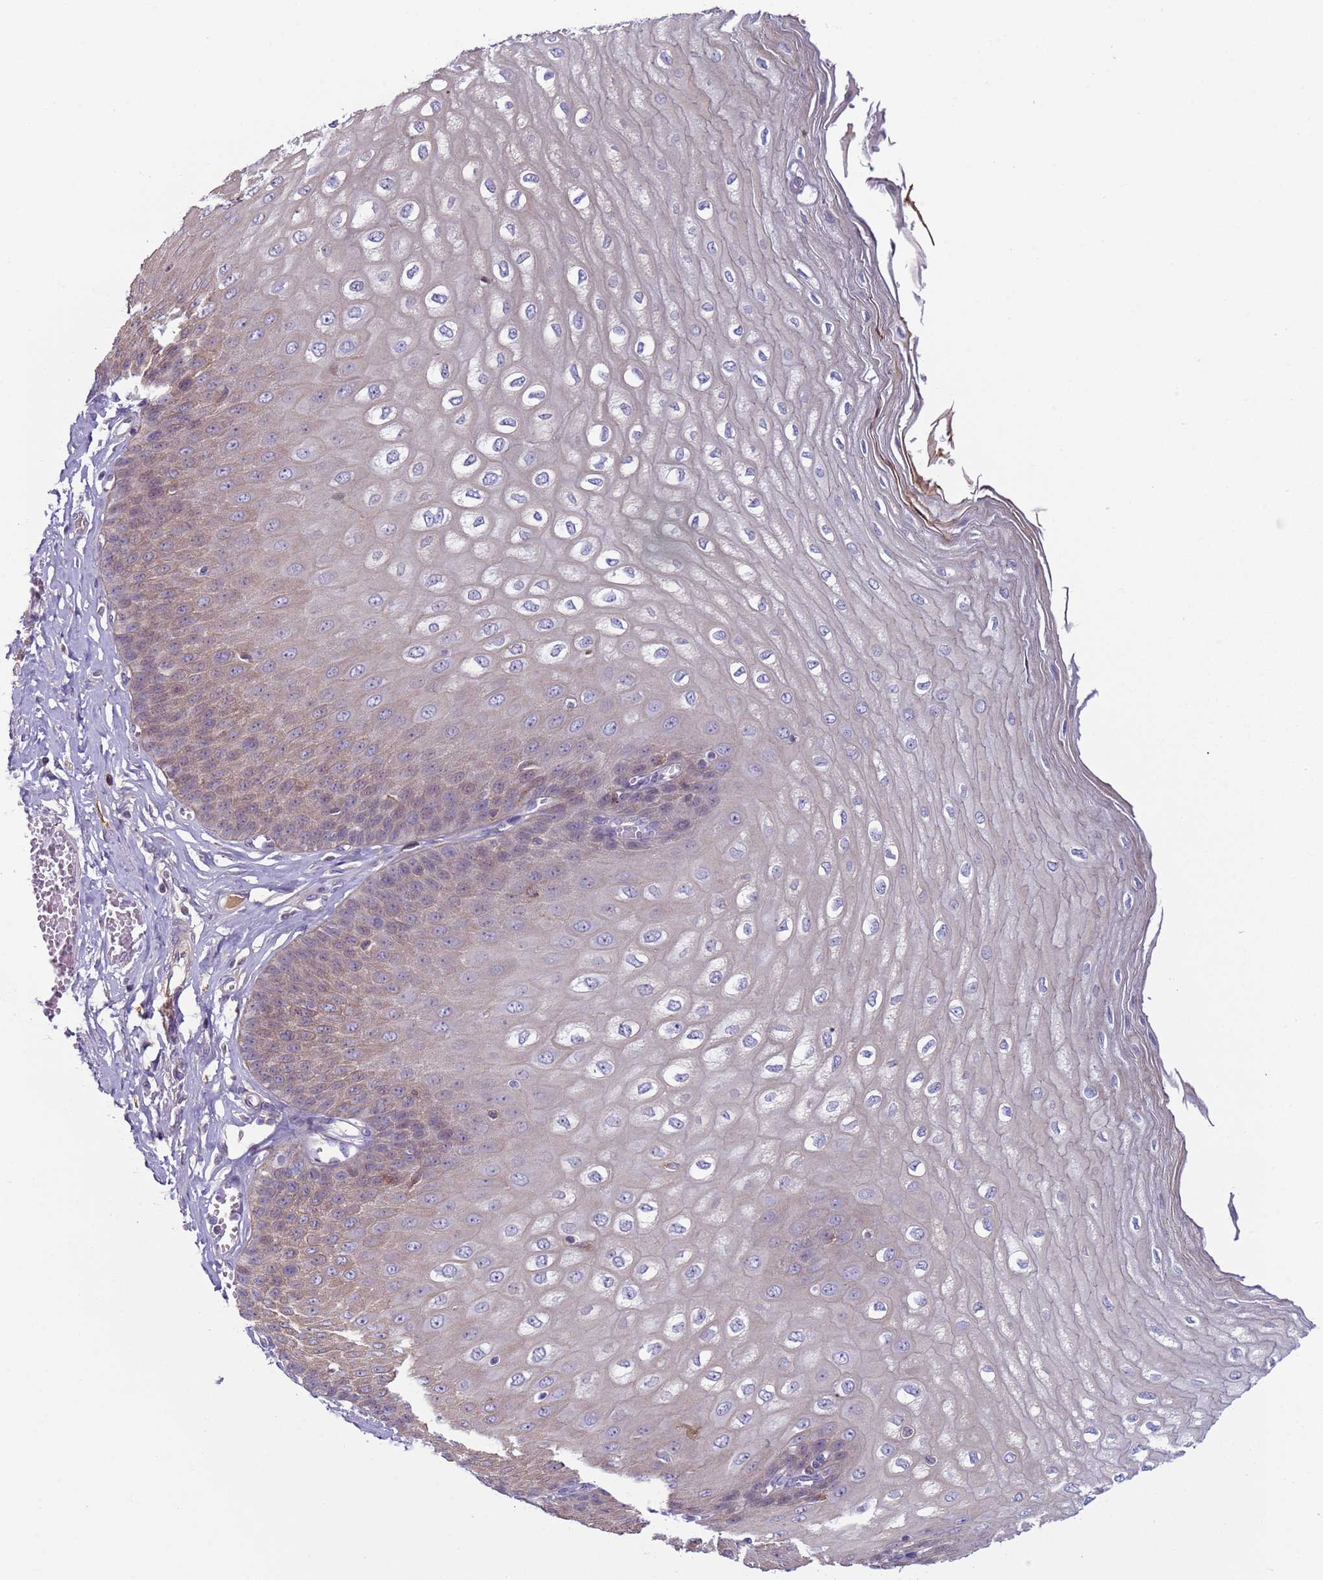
{"staining": {"intensity": "weak", "quantity": "<25%", "location": "cytoplasmic/membranous"}, "tissue": "esophagus", "cell_type": "Squamous epithelial cells", "image_type": "normal", "snomed": [{"axis": "morphology", "description": "Normal tissue, NOS"}, {"axis": "topography", "description": "Esophagus"}], "caption": "A high-resolution histopathology image shows IHC staining of unremarkable esophagus, which demonstrates no significant staining in squamous epithelial cells.", "gene": "NPAP1", "patient": {"sex": "male", "age": 60}}